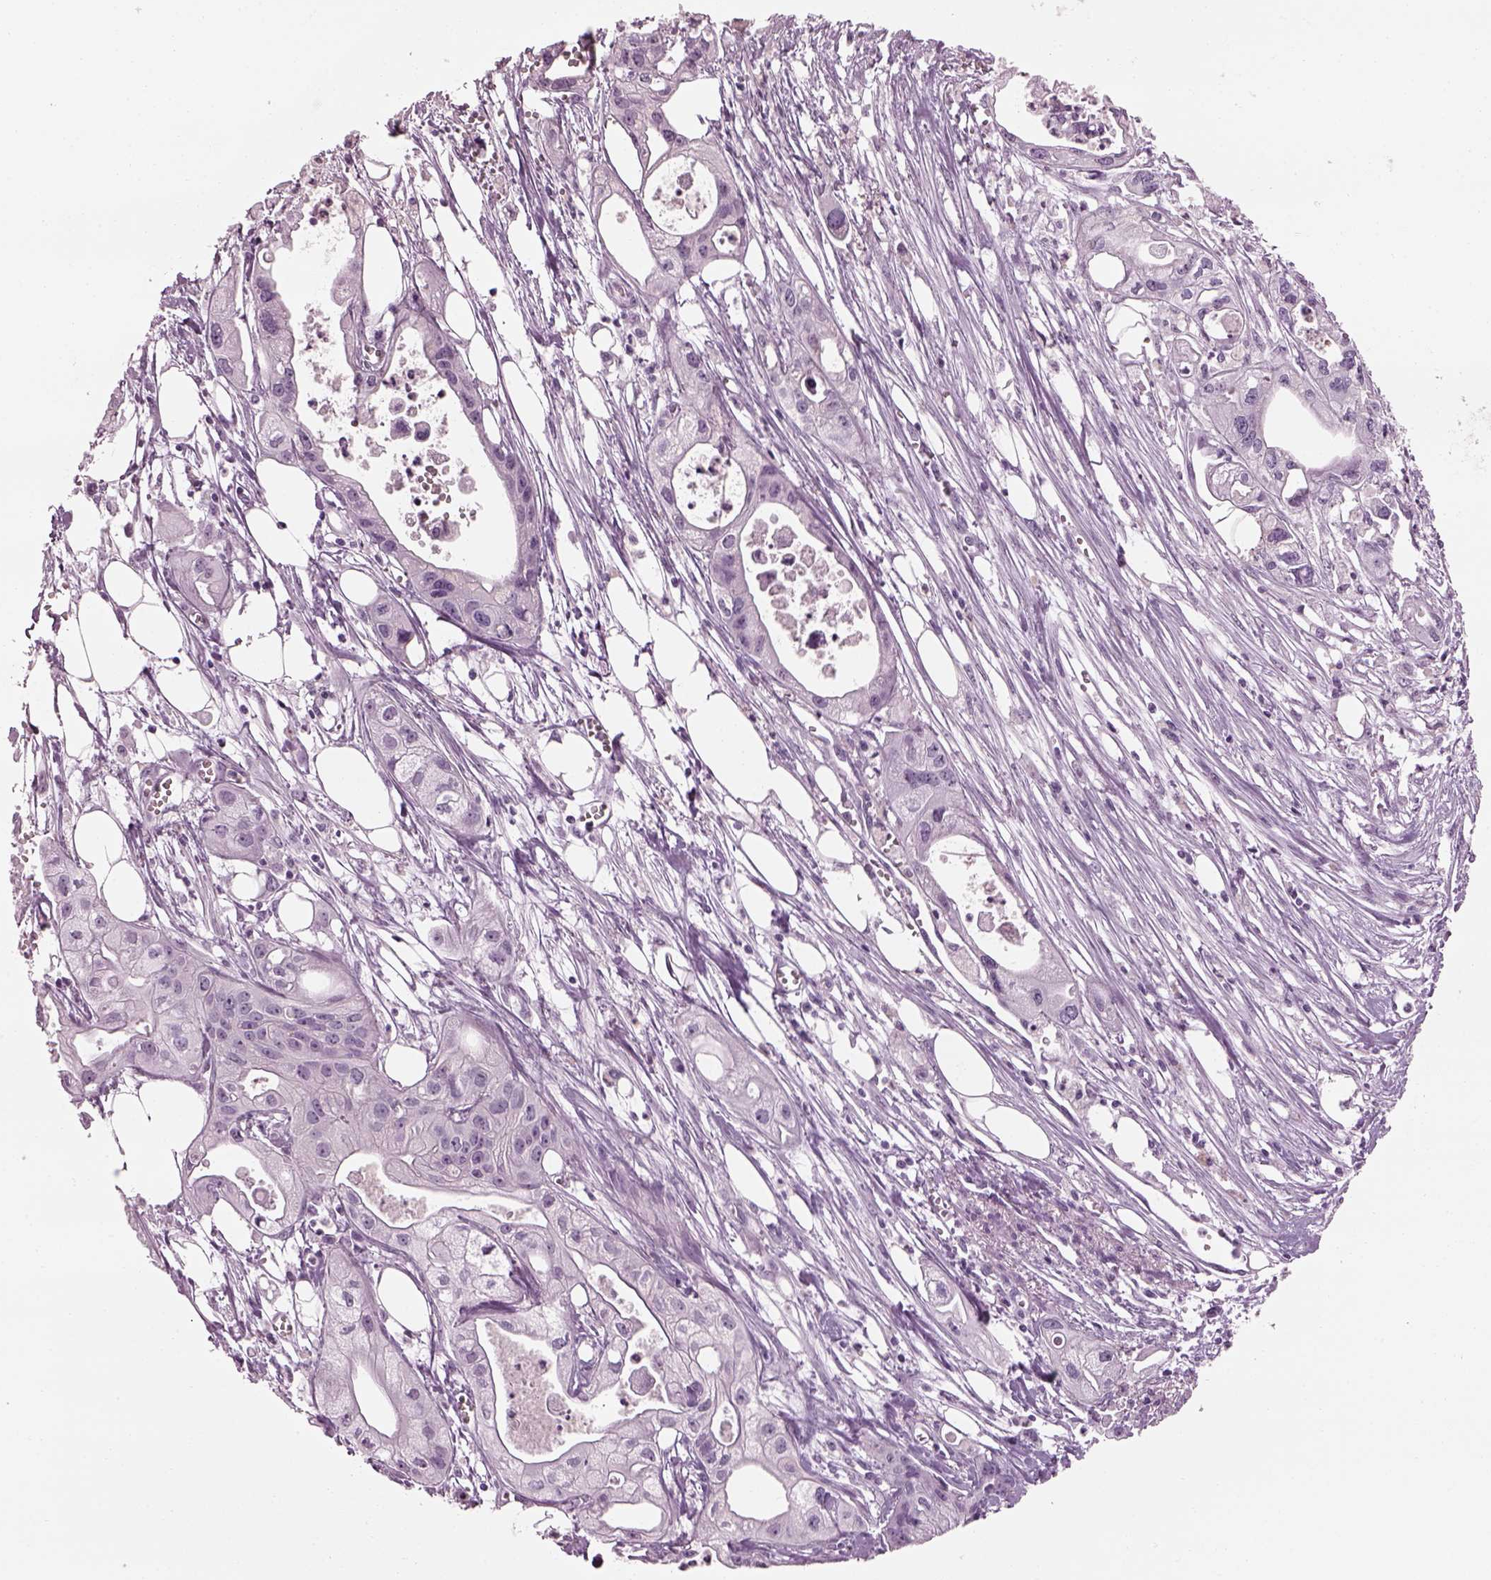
{"staining": {"intensity": "negative", "quantity": "none", "location": "none"}, "tissue": "pancreatic cancer", "cell_type": "Tumor cells", "image_type": "cancer", "snomed": [{"axis": "morphology", "description": "Adenocarcinoma, NOS"}, {"axis": "topography", "description": "Pancreas"}], "caption": "An image of pancreatic cancer stained for a protein reveals no brown staining in tumor cells. (Brightfield microscopy of DAB immunohistochemistry (IHC) at high magnification).", "gene": "ADGRG2", "patient": {"sex": "male", "age": 70}}